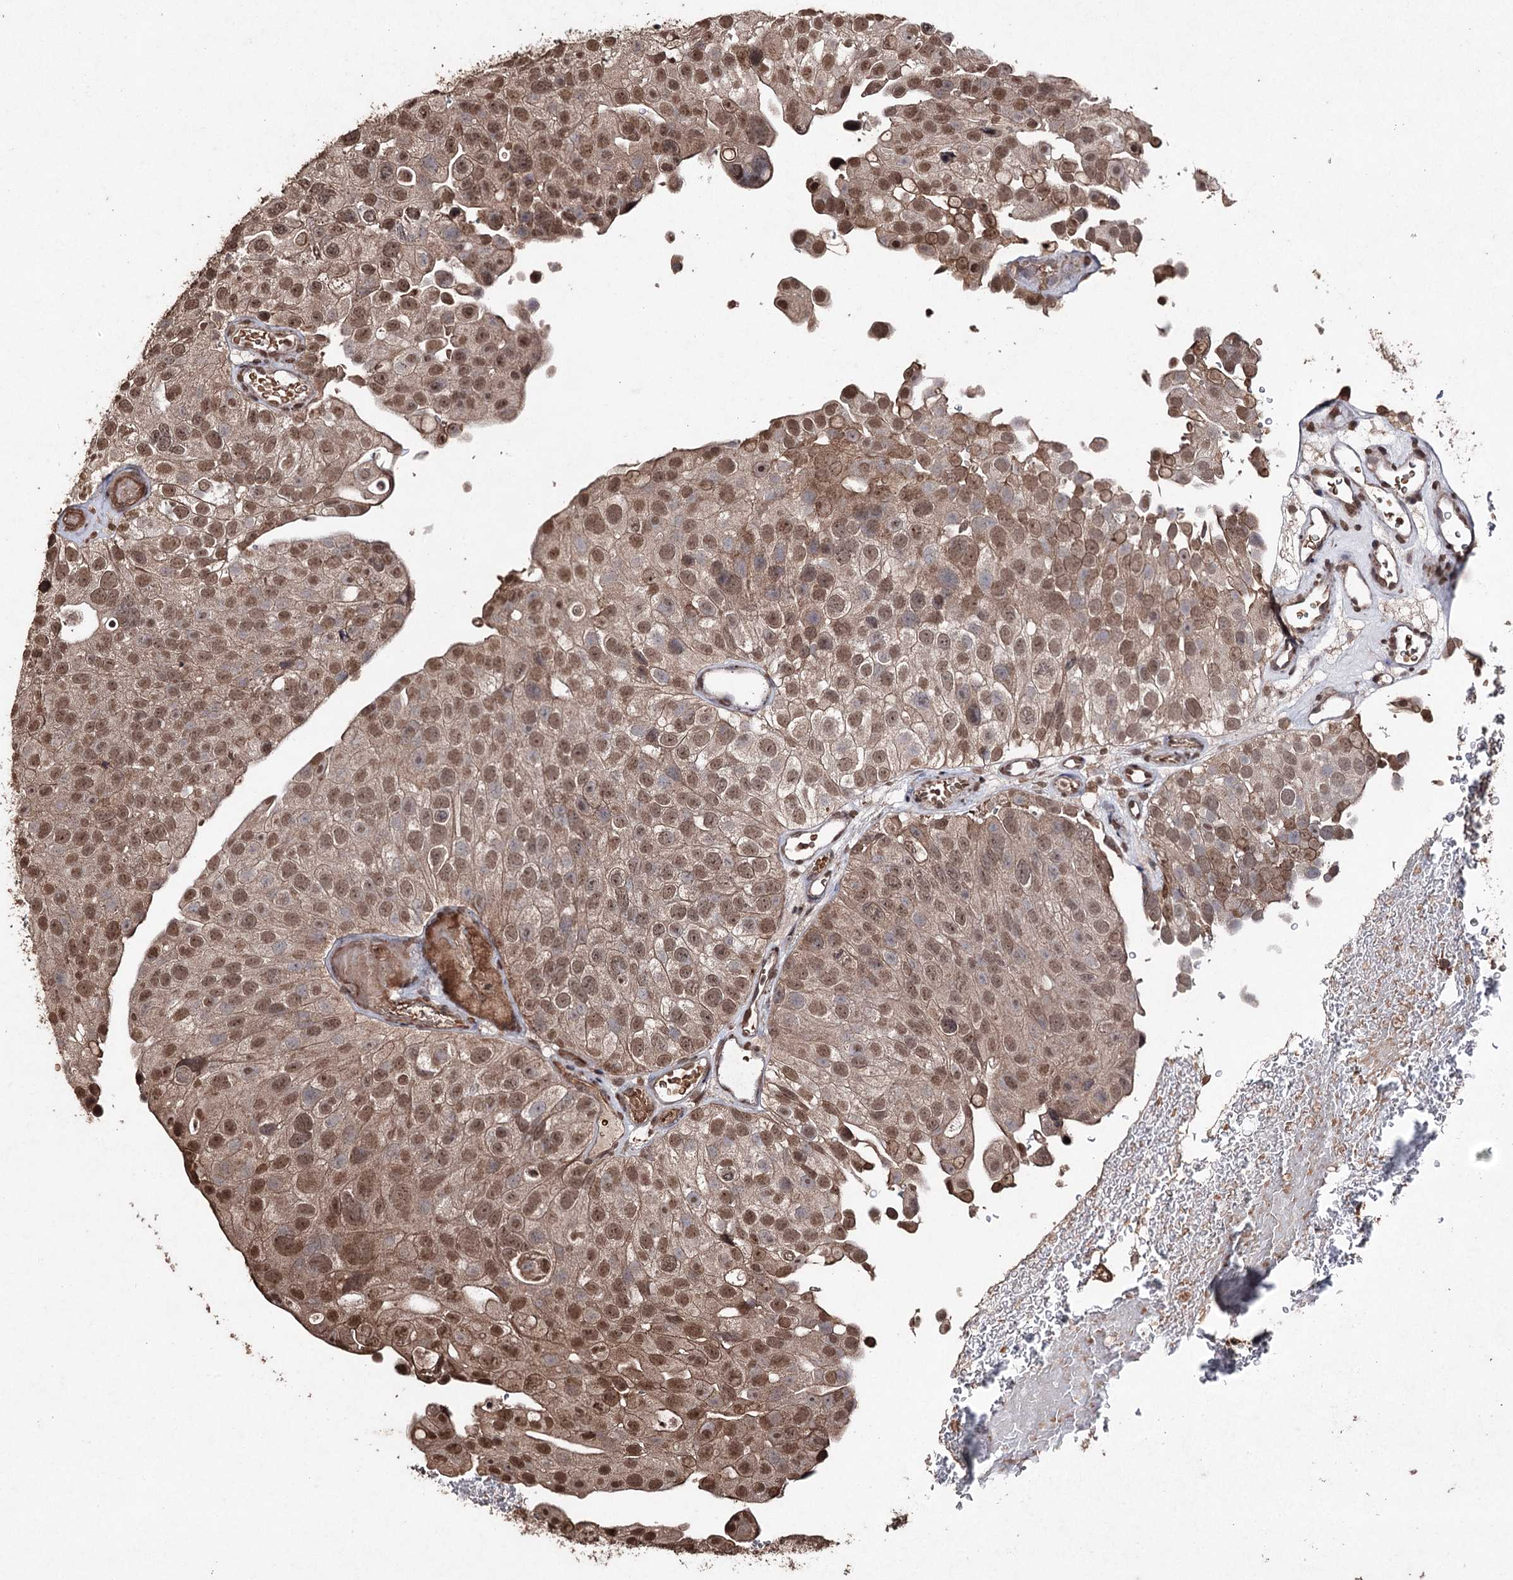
{"staining": {"intensity": "moderate", "quantity": ">75%", "location": "nuclear"}, "tissue": "urothelial cancer", "cell_type": "Tumor cells", "image_type": "cancer", "snomed": [{"axis": "morphology", "description": "Urothelial carcinoma, Low grade"}, {"axis": "topography", "description": "Urinary bladder"}], "caption": "DAB immunohistochemical staining of urothelial carcinoma (low-grade) reveals moderate nuclear protein expression in approximately >75% of tumor cells.", "gene": "ATG14", "patient": {"sex": "male", "age": 78}}